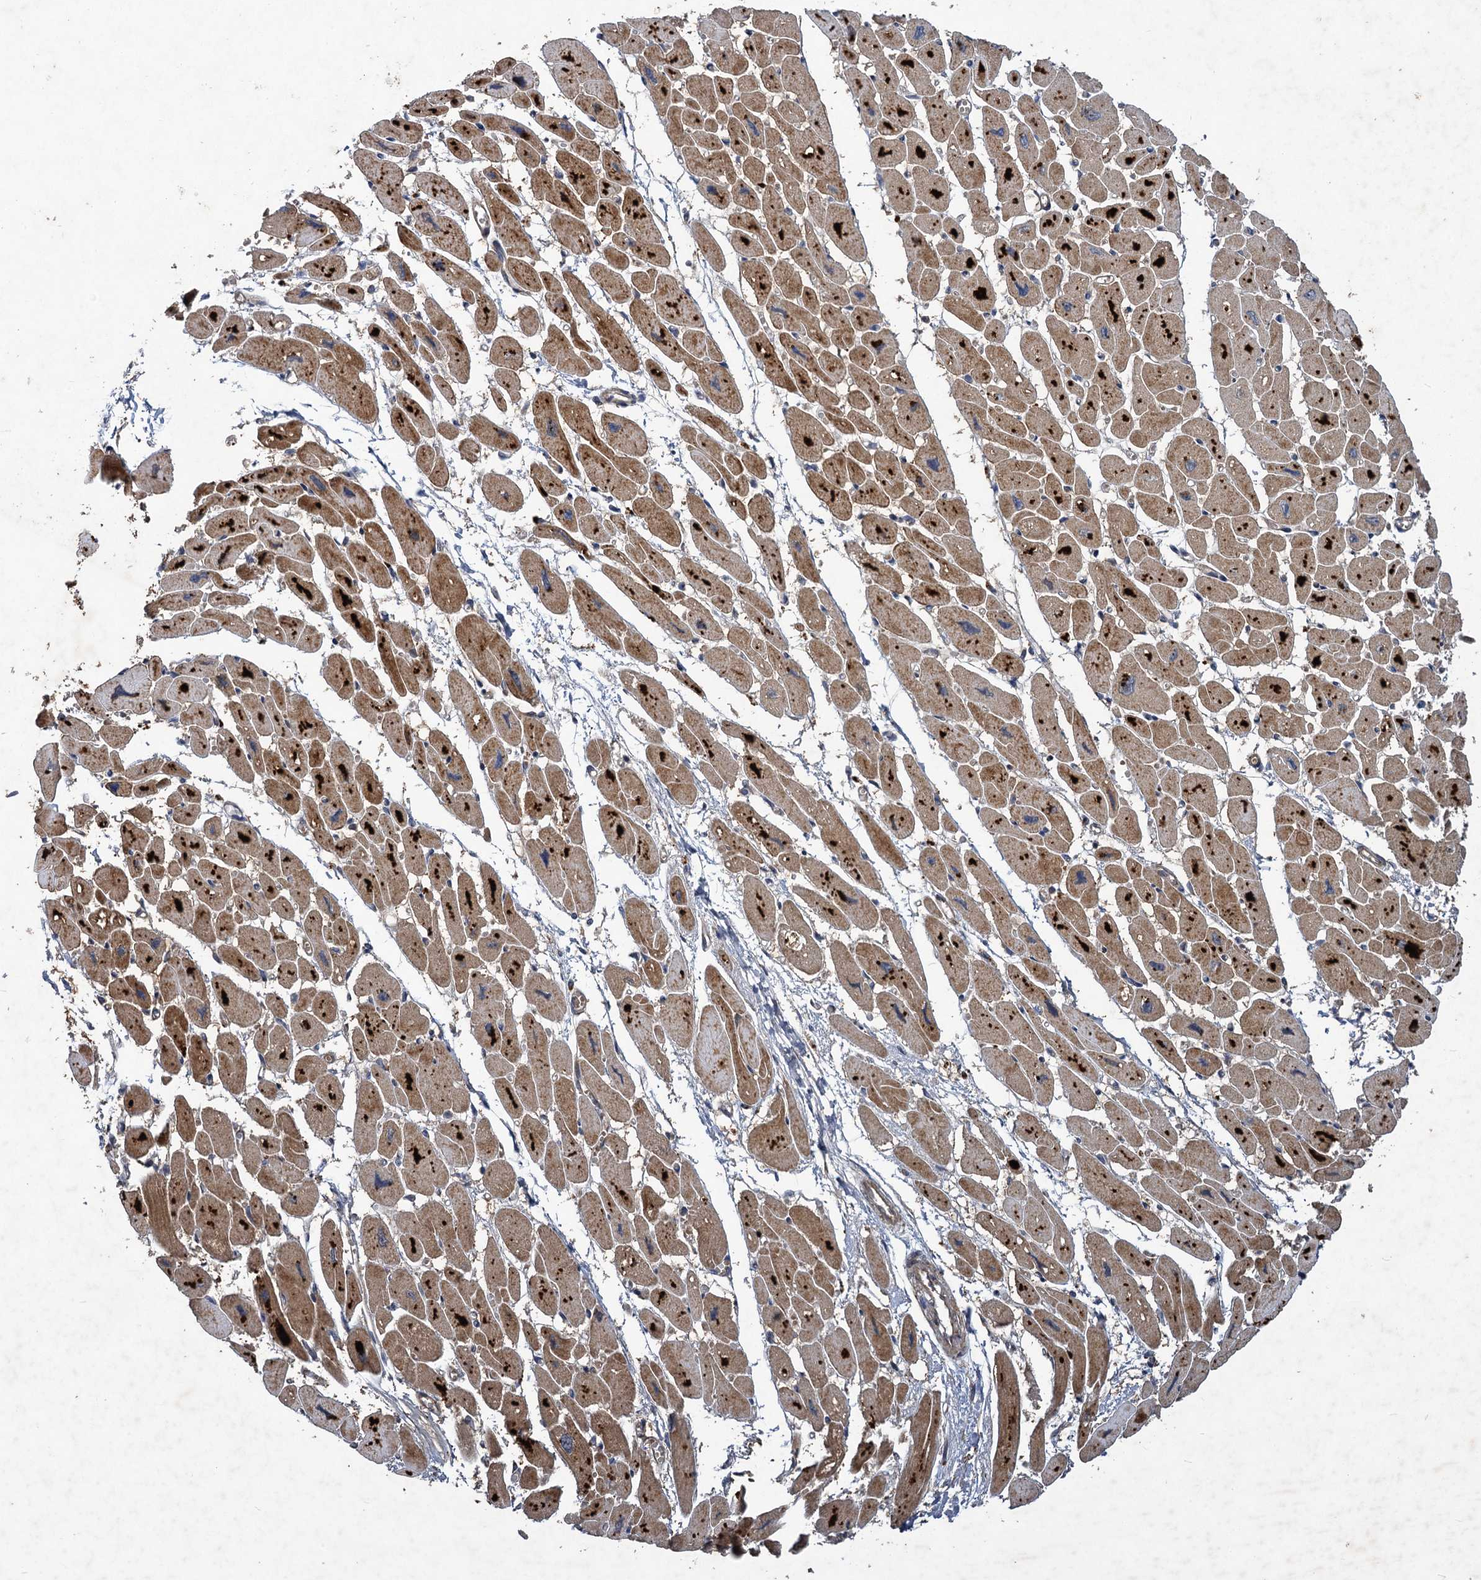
{"staining": {"intensity": "moderate", "quantity": ">75%", "location": "cytoplasmic/membranous"}, "tissue": "heart muscle", "cell_type": "Cardiomyocytes", "image_type": "normal", "snomed": [{"axis": "morphology", "description": "Normal tissue, NOS"}, {"axis": "topography", "description": "Heart"}], "caption": "Immunohistochemistry micrograph of unremarkable heart muscle stained for a protein (brown), which shows medium levels of moderate cytoplasmic/membranous positivity in about >75% of cardiomyocytes.", "gene": "NUDT22", "patient": {"sex": "female", "age": 54}}